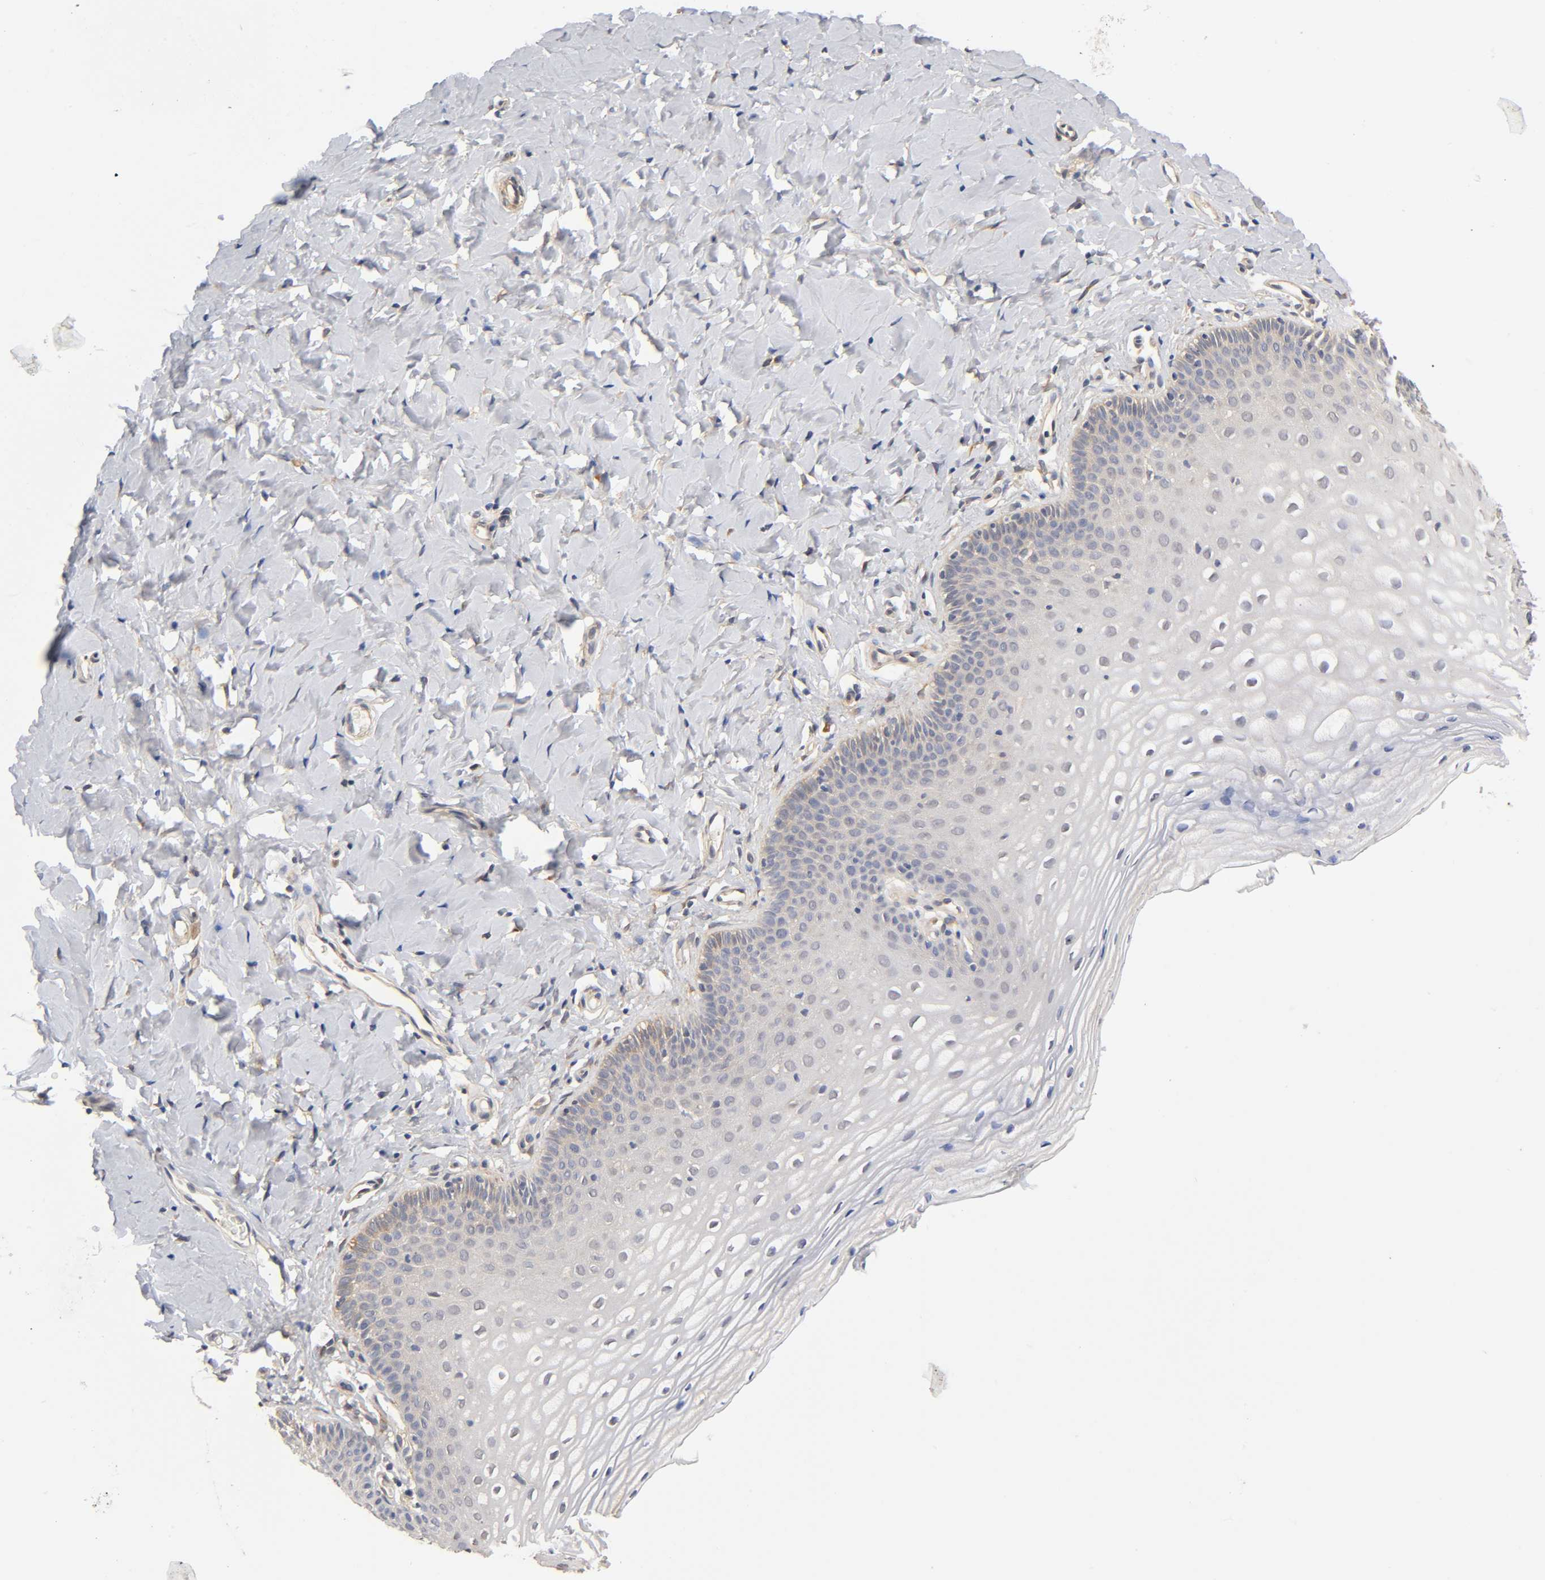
{"staining": {"intensity": "negative", "quantity": "none", "location": "none"}, "tissue": "vagina", "cell_type": "Squamous epithelial cells", "image_type": "normal", "snomed": [{"axis": "morphology", "description": "Normal tissue, NOS"}, {"axis": "topography", "description": "Vagina"}], "caption": "Histopathology image shows no significant protein expression in squamous epithelial cells of benign vagina. (Brightfield microscopy of DAB immunohistochemistry (IHC) at high magnification).", "gene": "PDE5A", "patient": {"sex": "female", "age": 55}}